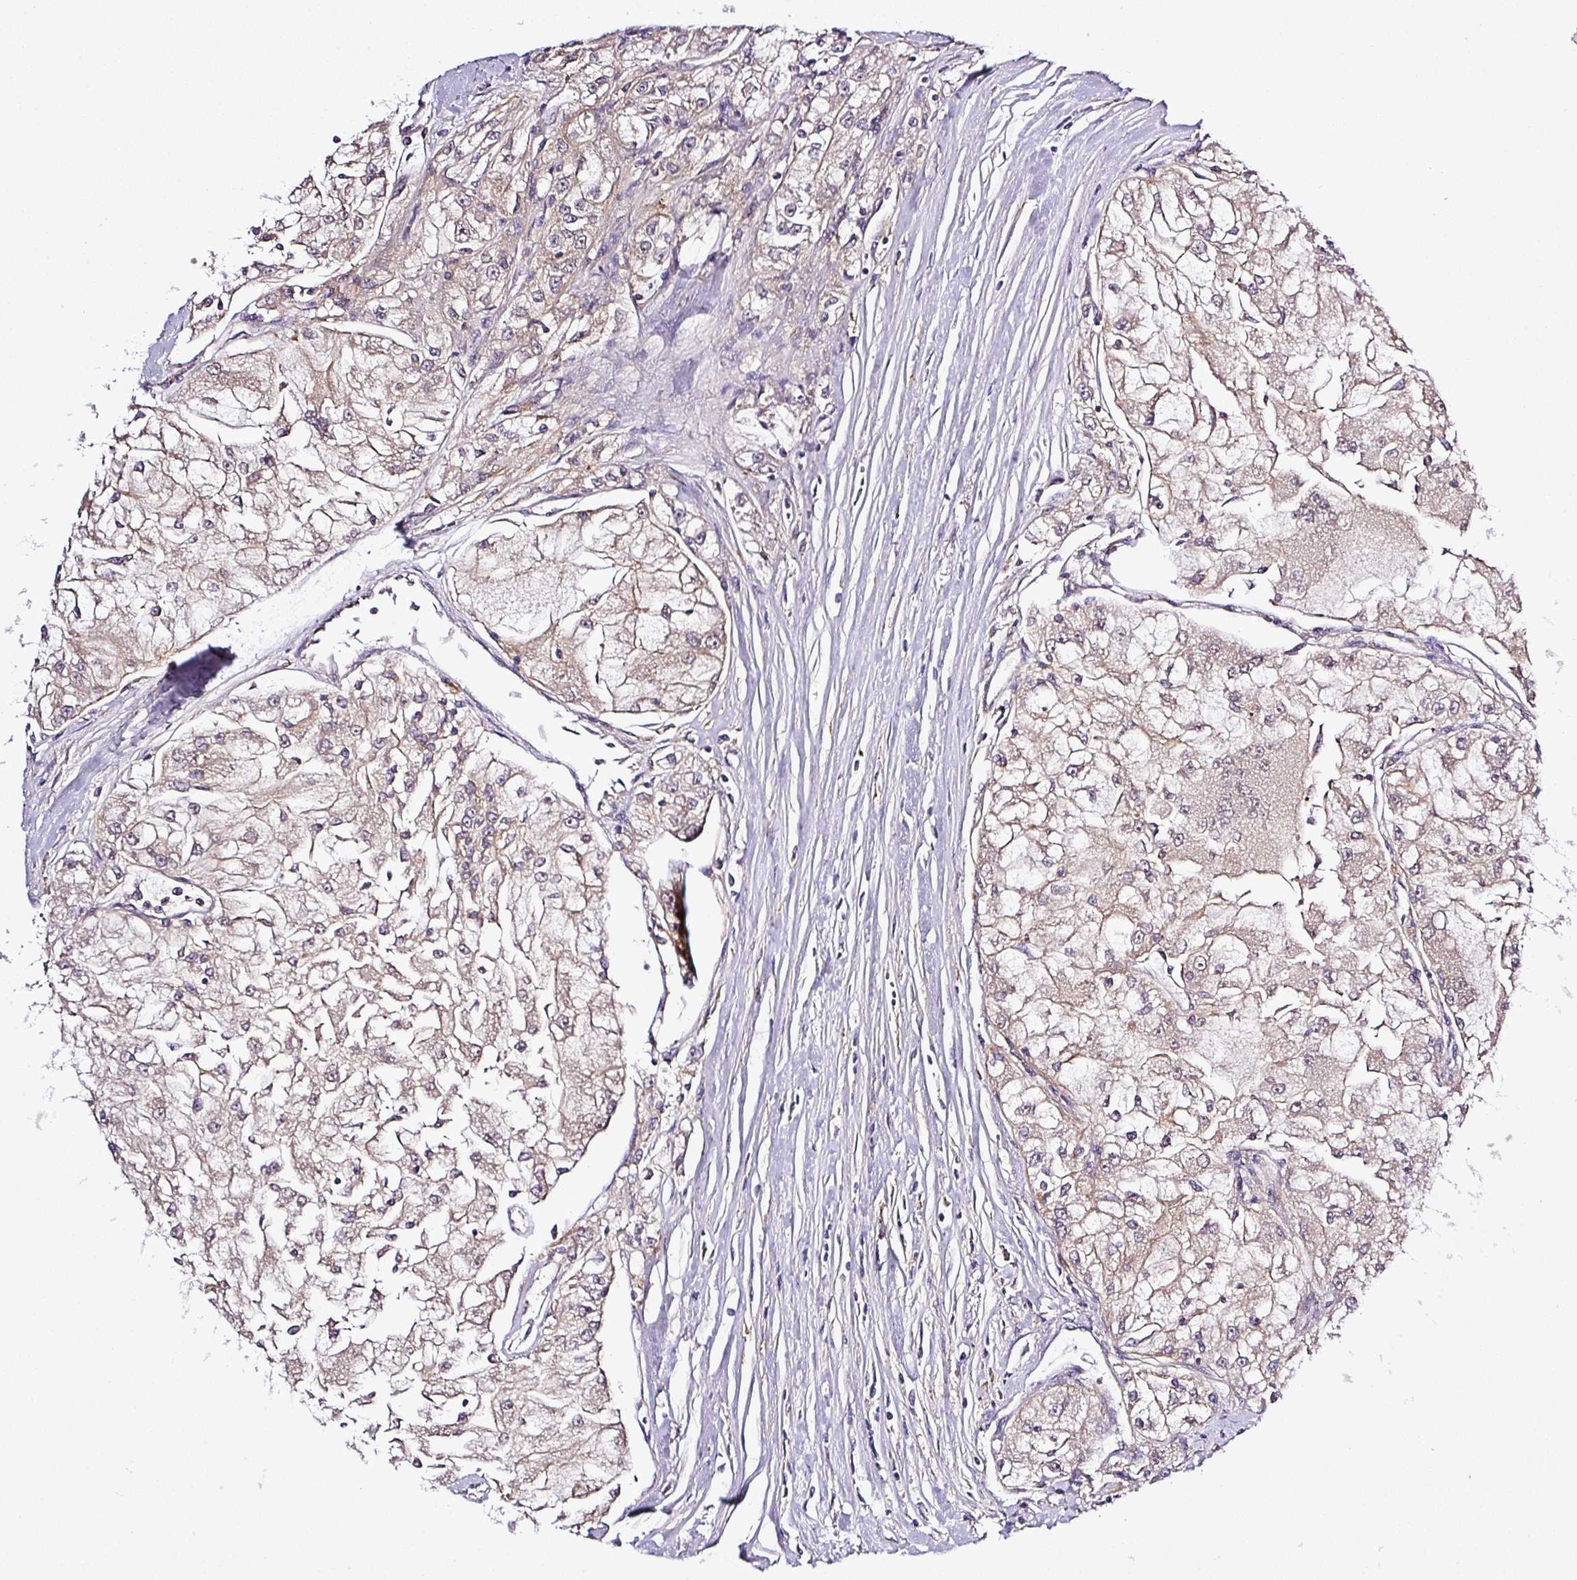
{"staining": {"intensity": "weak", "quantity": ">75%", "location": "cytoplasmic/membranous"}, "tissue": "renal cancer", "cell_type": "Tumor cells", "image_type": "cancer", "snomed": [{"axis": "morphology", "description": "Adenocarcinoma, NOS"}, {"axis": "topography", "description": "Kidney"}], "caption": "Immunohistochemistry staining of renal cancer, which displays low levels of weak cytoplasmic/membranous positivity in about >75% of tumor cells indicating weak cytoplasmic/membranous protein expression. The staining was performed using DAB (3,3'-diaminobenzidine) (brown) for protein detection and nuclei were counterstained in hematoxylin (blue).", "gene": "ZNF513", "patient": {"sex": "female", "age": 72}}